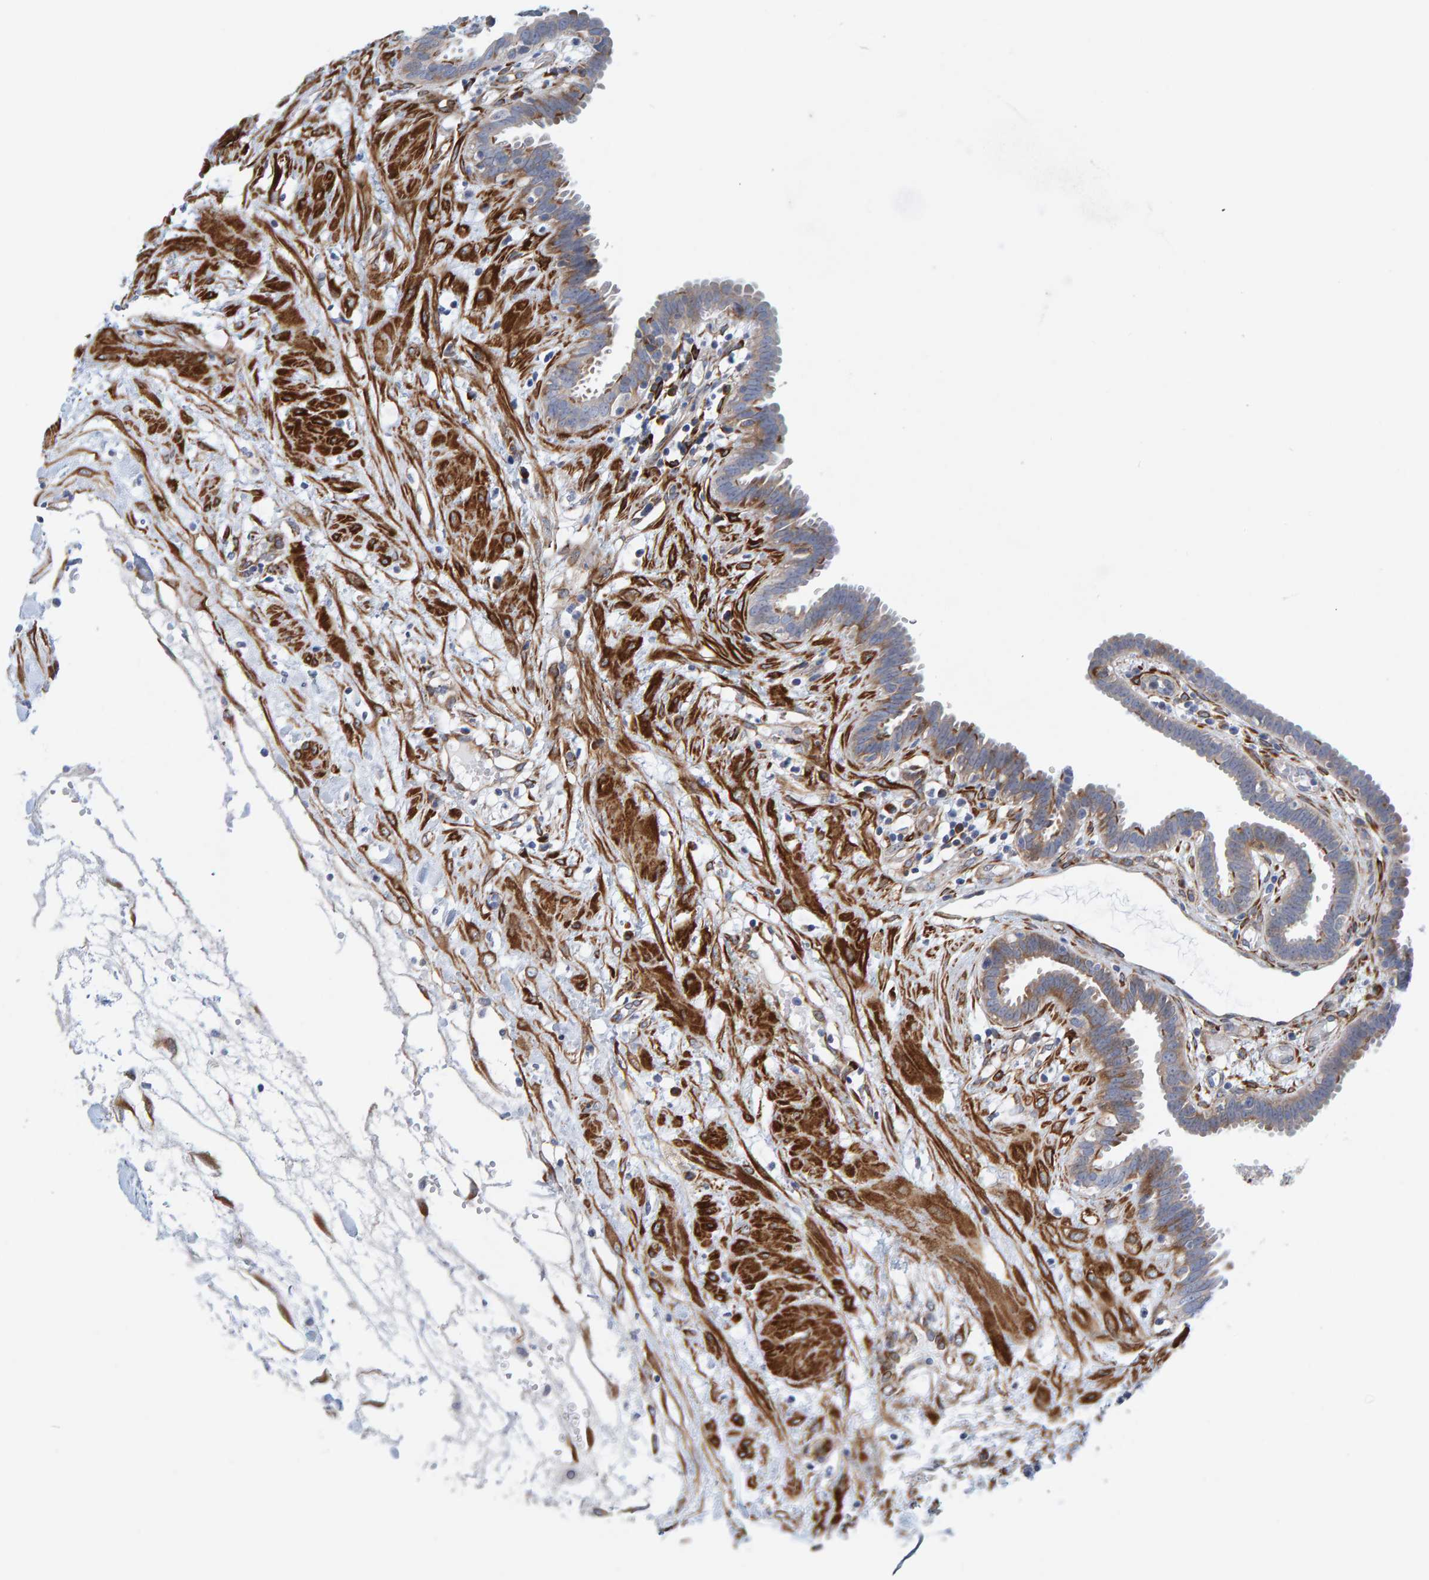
{"staining": {"intensity": "moderate", "quantity": "25%-75%", "location": "cytoplasmic/membranous"}, "tissue": "fallopian tube", "cell_type": "Glandular cells", "image_type": "normal", "snomed": [{"axis": "morphology", "description": "Normal tissue, NOS"}, {"axis": "topography", "description": "Fallopian tube"}, {"axis": "topography", "description": "Placenta"}], "caption": "This is a micrograph of immunohistochemistry staining of unremarkable fallopian tube, which shows moderate positivity in the cytoplasmic/membranous of glandular cells.", "gene": "MMP16", "patient": {"sex": "female", "age": 32}}